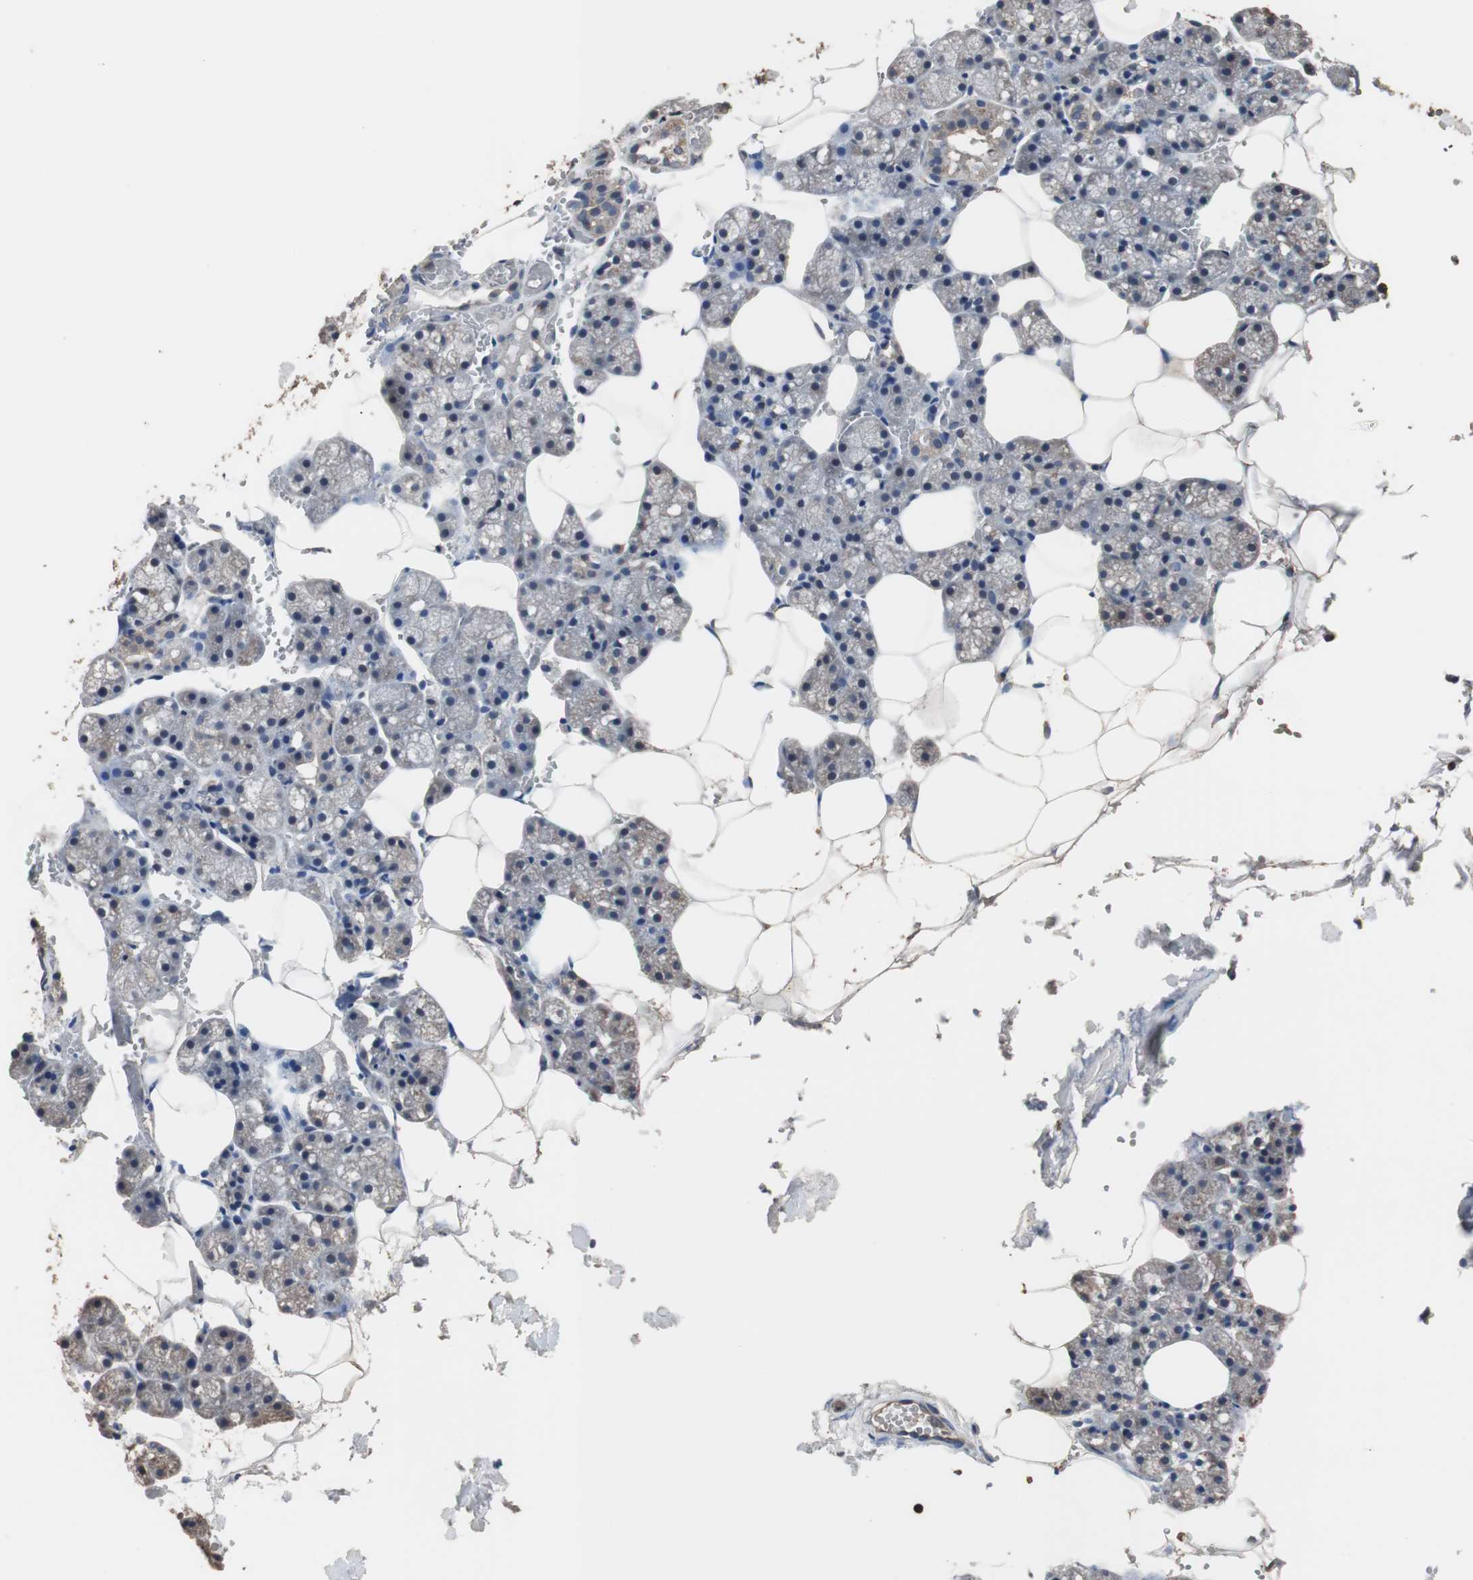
{"staining": {"intensity": "weak", "quantity": "<25%", "location": "cytoplasmic/membranous"}, "tissue": "salivary gland", "cell_type": "Glandular cells", "image_type": "normal", "snomed": [{"axis": "morphology", "description": "Normal tissue, NOS"}, {"axis": "topography", "description": "Salivary gland"}], "caption": "Glandular cells show no significant protein staining in benign salivary gland.", "gene": "SCIMP", "patient": {"sex": "male", "age": 62}}